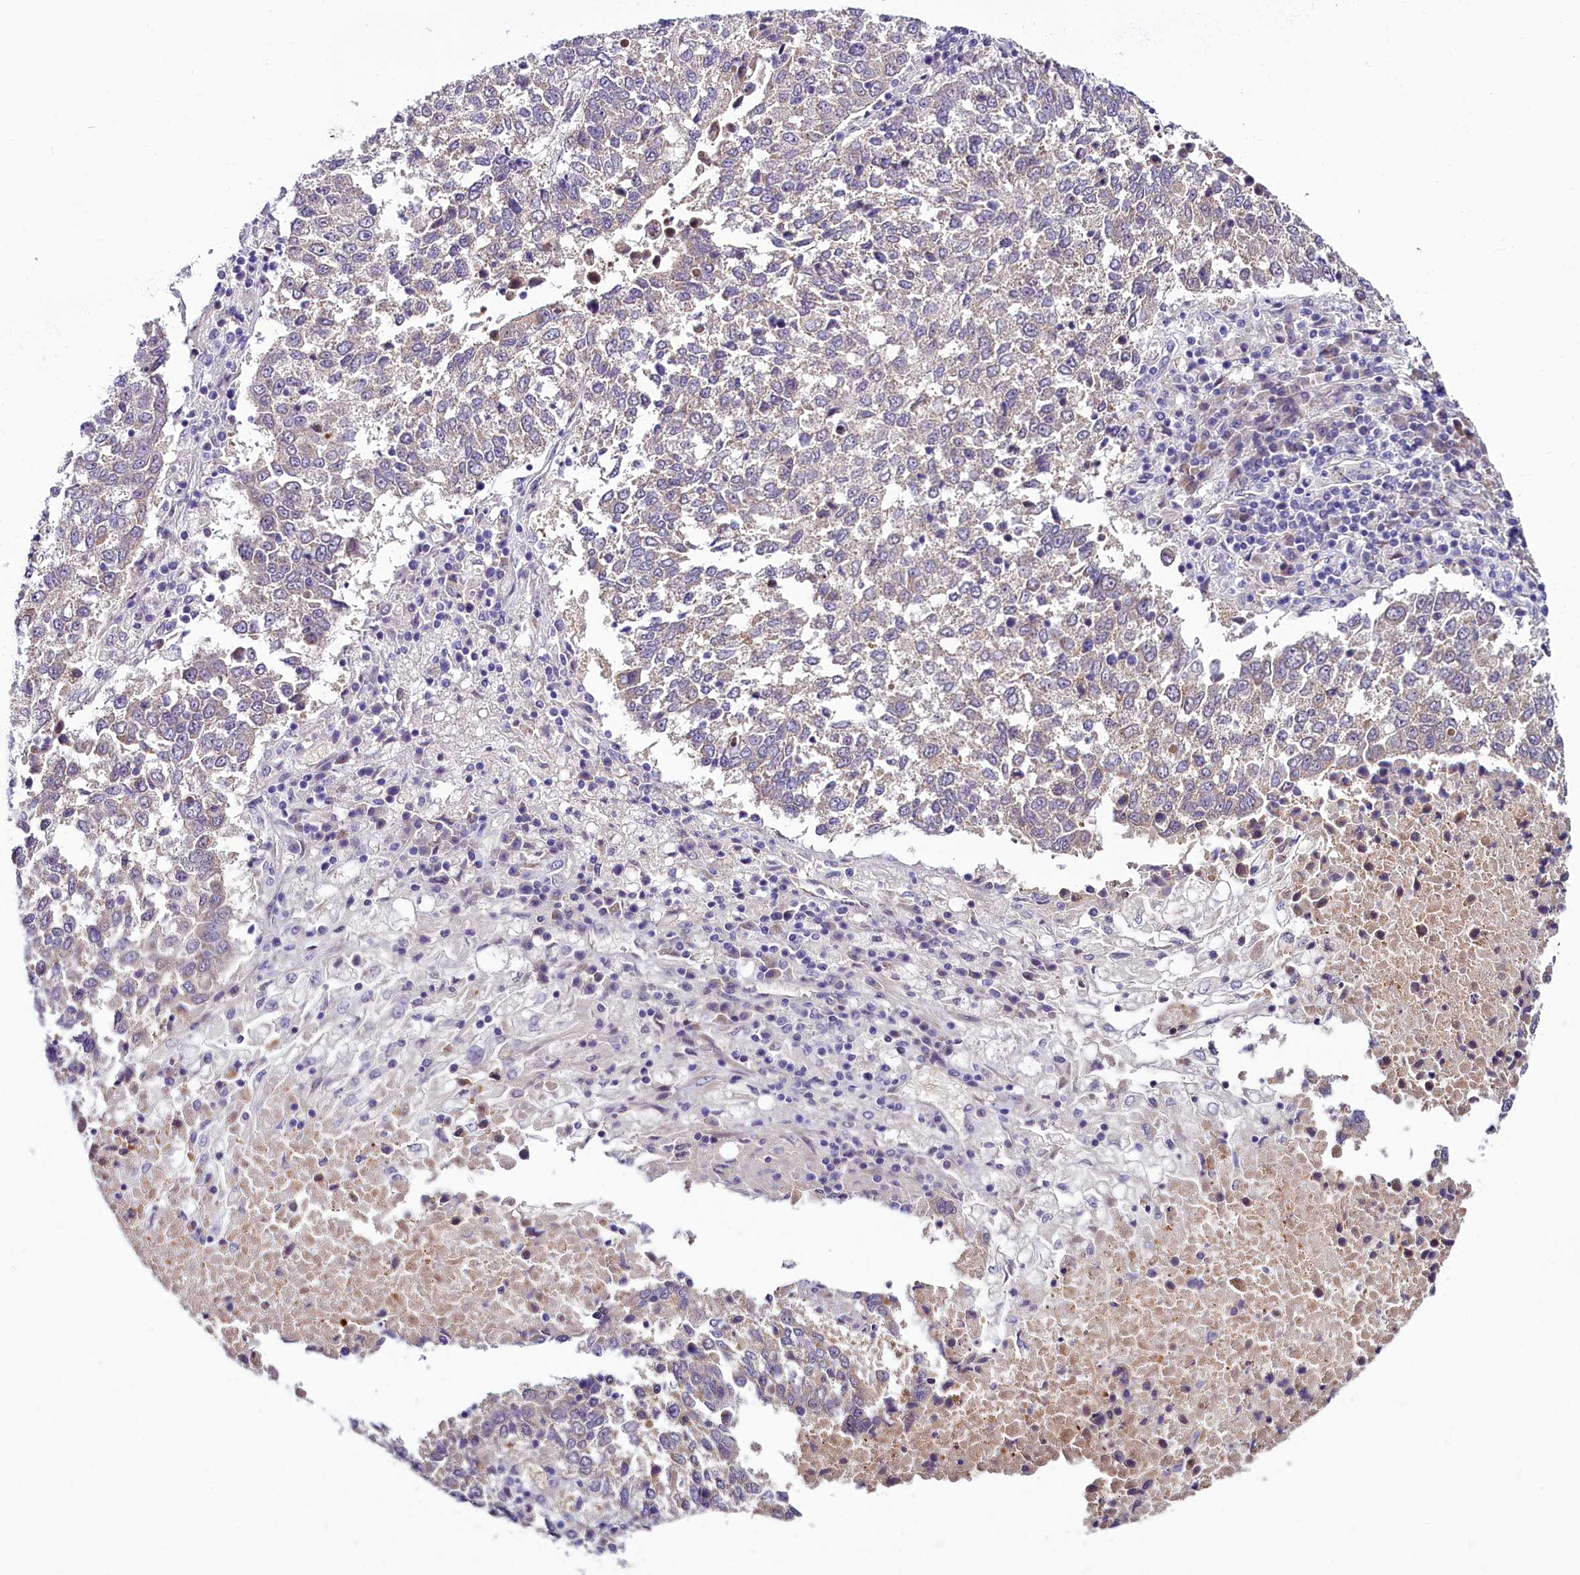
{"staining": {"intensity": "weak", "quantity": "25%-75%", "location": "cytoplasmic/membranous"}, "tissue": "lung cancer", "cell_type": "Tumor cells", "image_type": "cancer", "snomed": [{"axis": "morphology", "description": "Squamous cell carcinoma, NOS"}, {"axis": "topography", "description": "Lung"}], "caption": "This is an image of immunohistochemistry (IHC) staining of lung cancer, which shows weak staining in the cytoplasmic/membranous of tumor cells.", "gene": "C9orf40", "patient": {"sex": "male", "age": 73}}